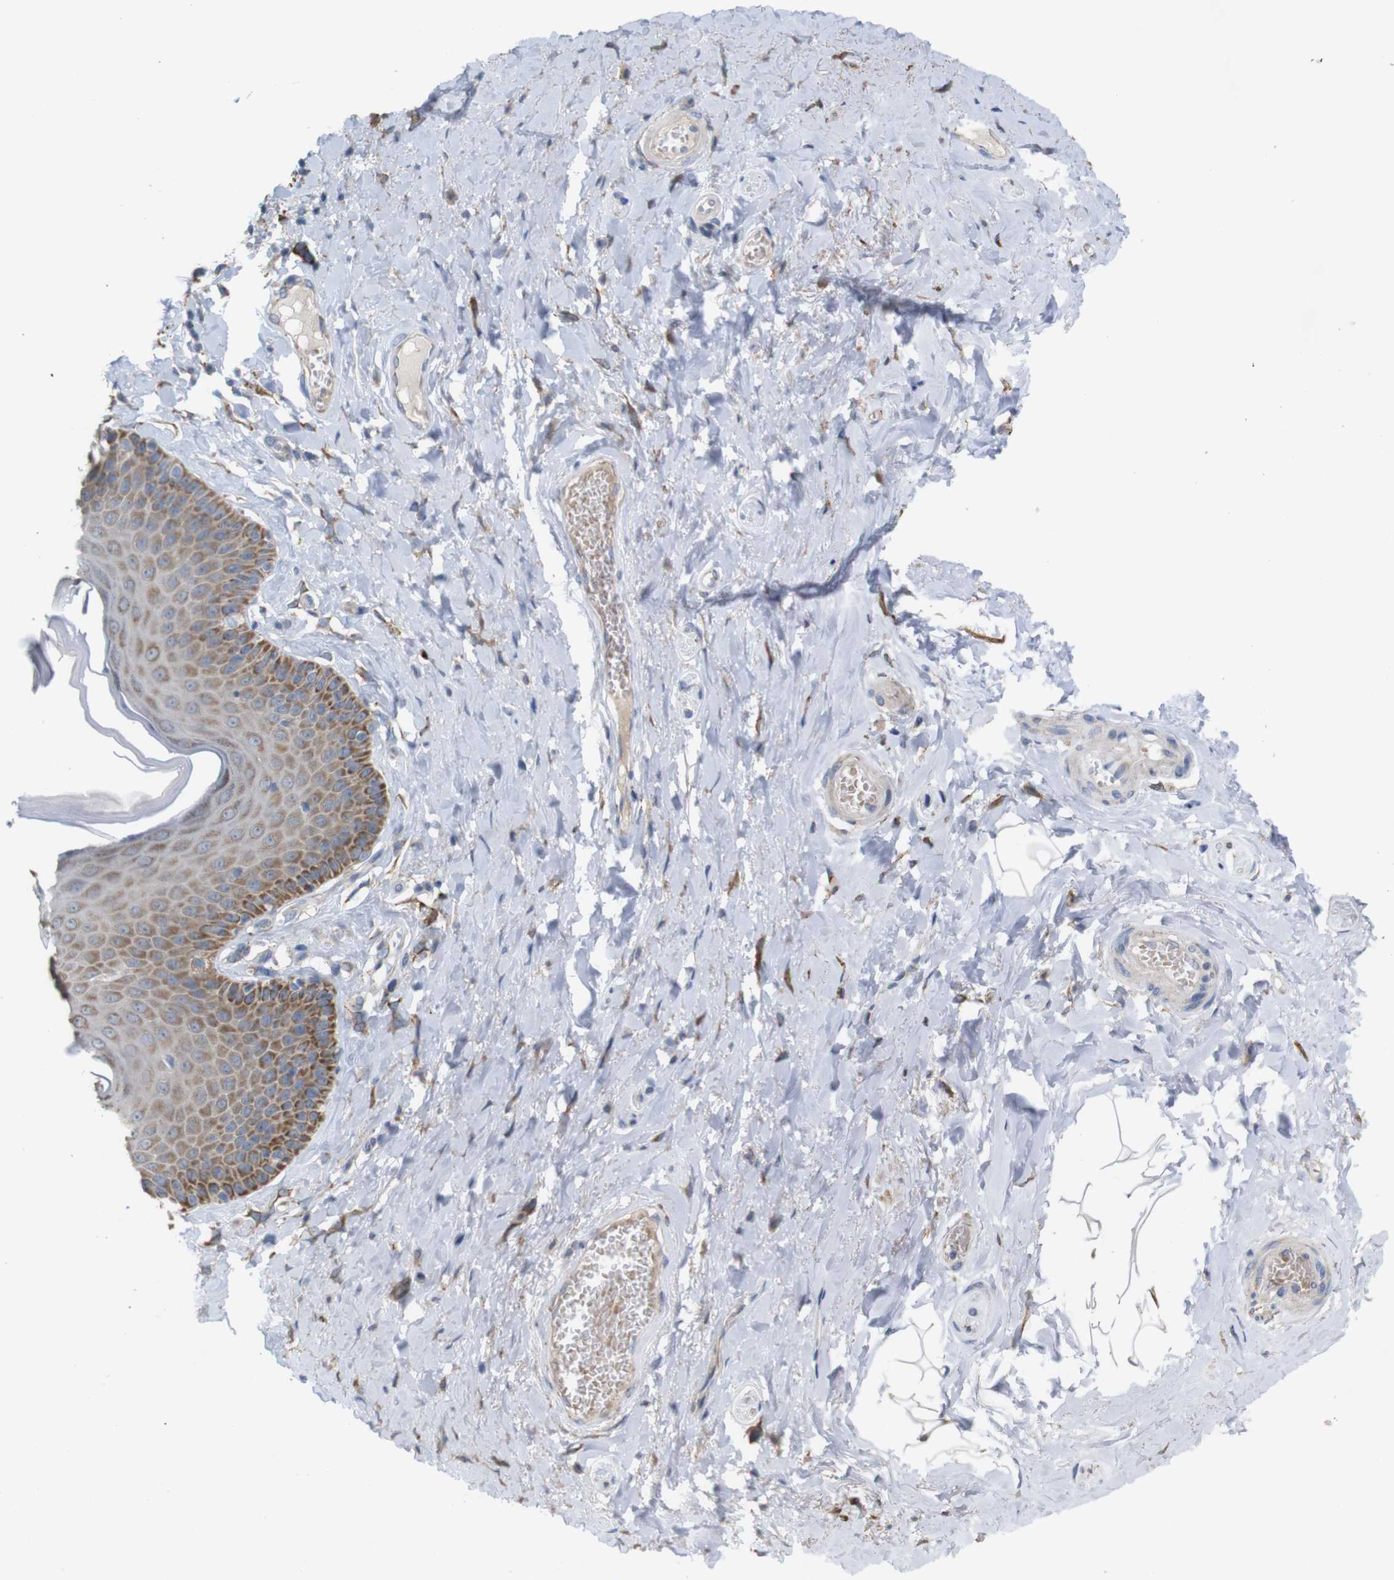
{"staining": {"intensity": "moderate", "quantity": "25%-75%", "location": "cytoplasmic/membranous"}, "tissue": "skin", "cell_type": "Epidermal cells", "image_type": "normal", "snomed": [{"axis": "morphology", "description": "Normal tissue, NOS"}, {"axis": "topography", "description": "Anal"}], "caption": "Immunohistochemistry (DAB) staining of benign human skin exhibits moderate cytoplasmic/membranous protein positivity in approximately 25%-75% of epidermal cells.", "gene": "PTPRR", "patient": {"sex": "male", "age": 69}}